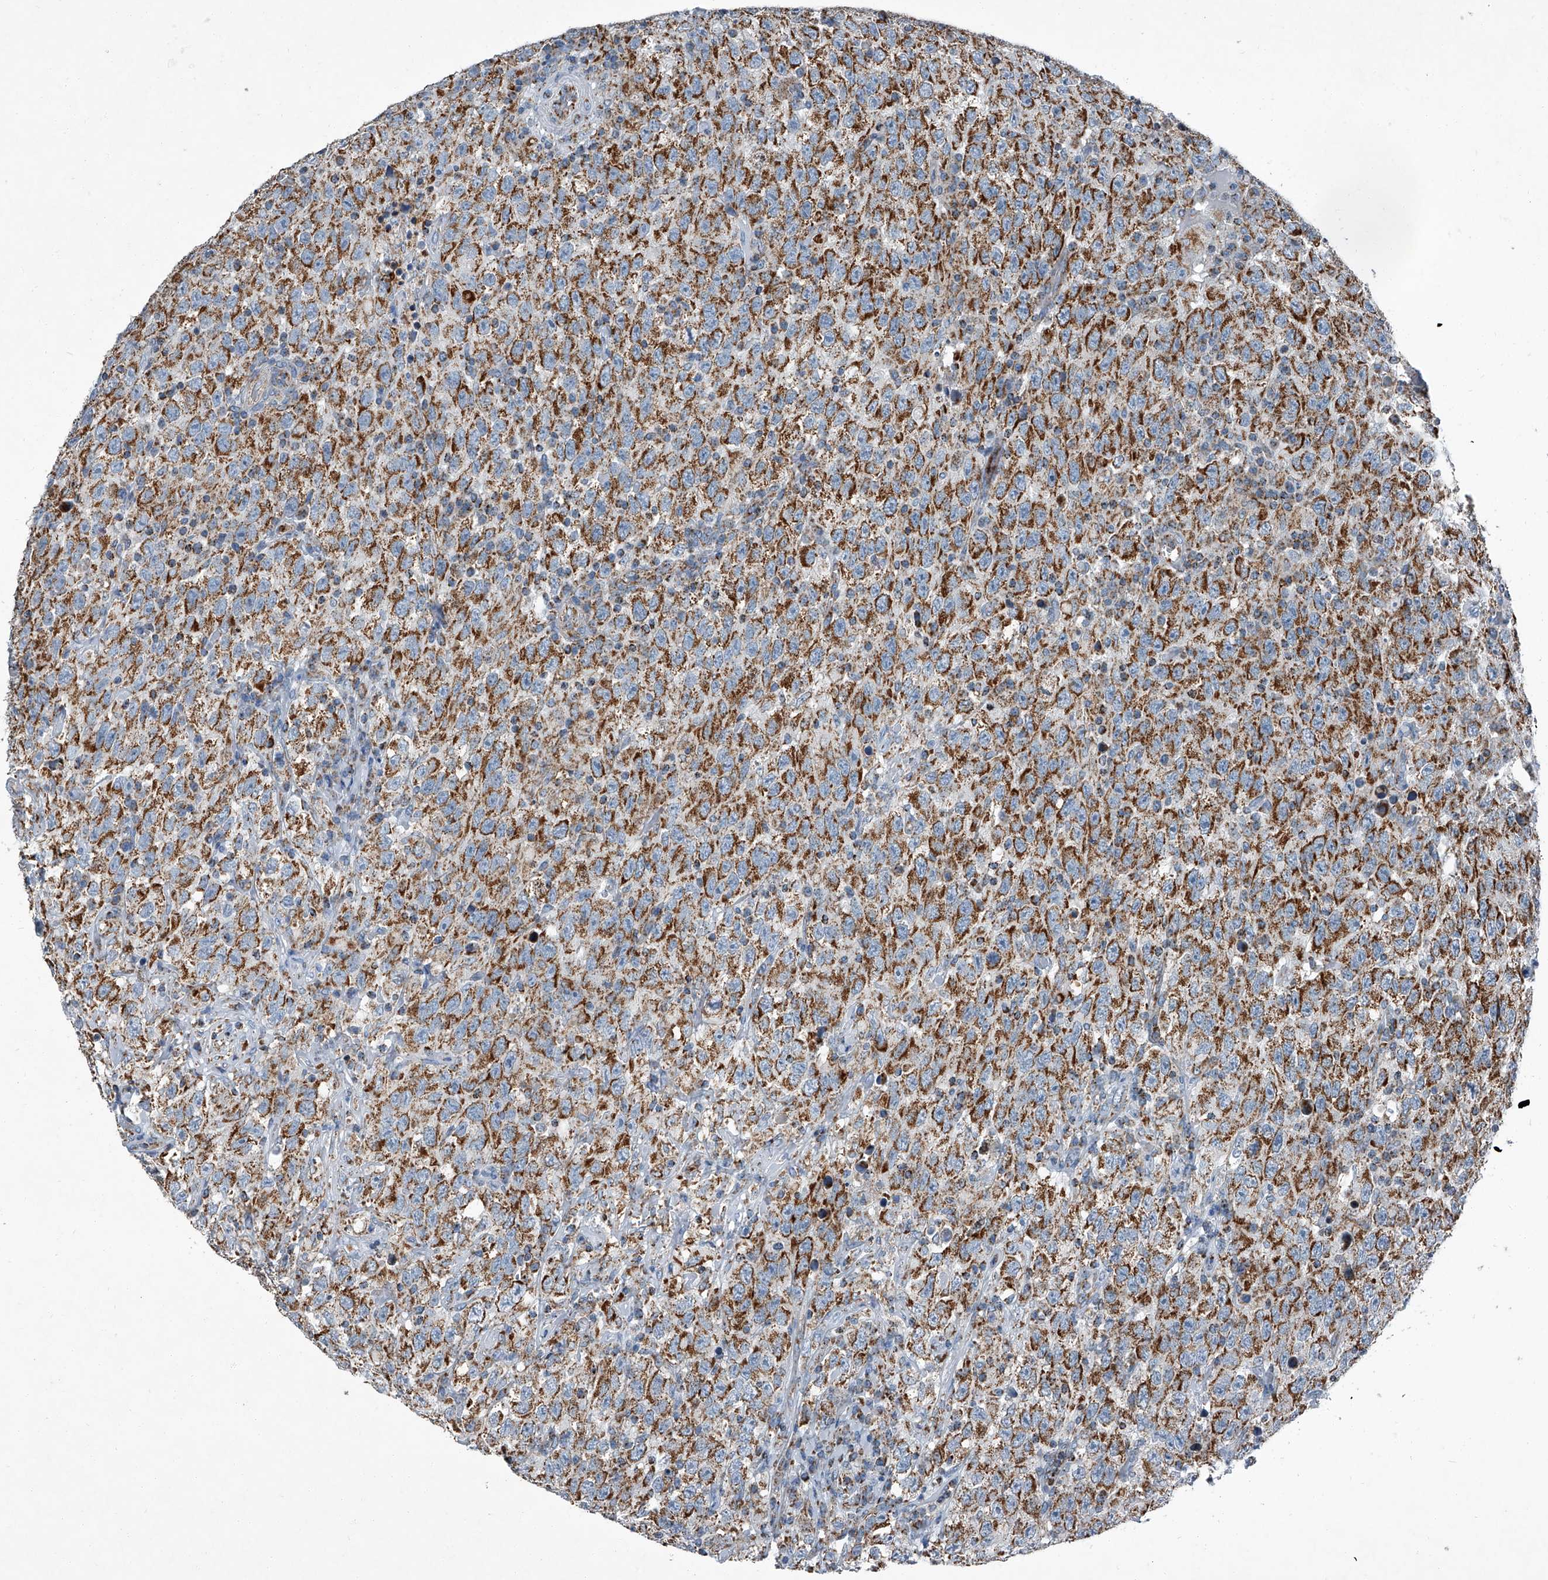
{"staining": {"intensity": "moderate", "quantity": ">75%", "location": "cytoplasmic/membranous"}, "tissue": "testis cancer", "cell_type": "Tumor cells", "image_type": "cancer", "snomed": [{"axis": "morphology", "description": "Seminoma, NOS"}, {"axis": "topography", "description": "Testis"}], "caption": "A brown stain shows moderate cytoplasmic/membranous staining of a protein in testis seminoma tumor cells.", "gene": "CHRNA7", "patient": {"sex": "male", "age": 65}}